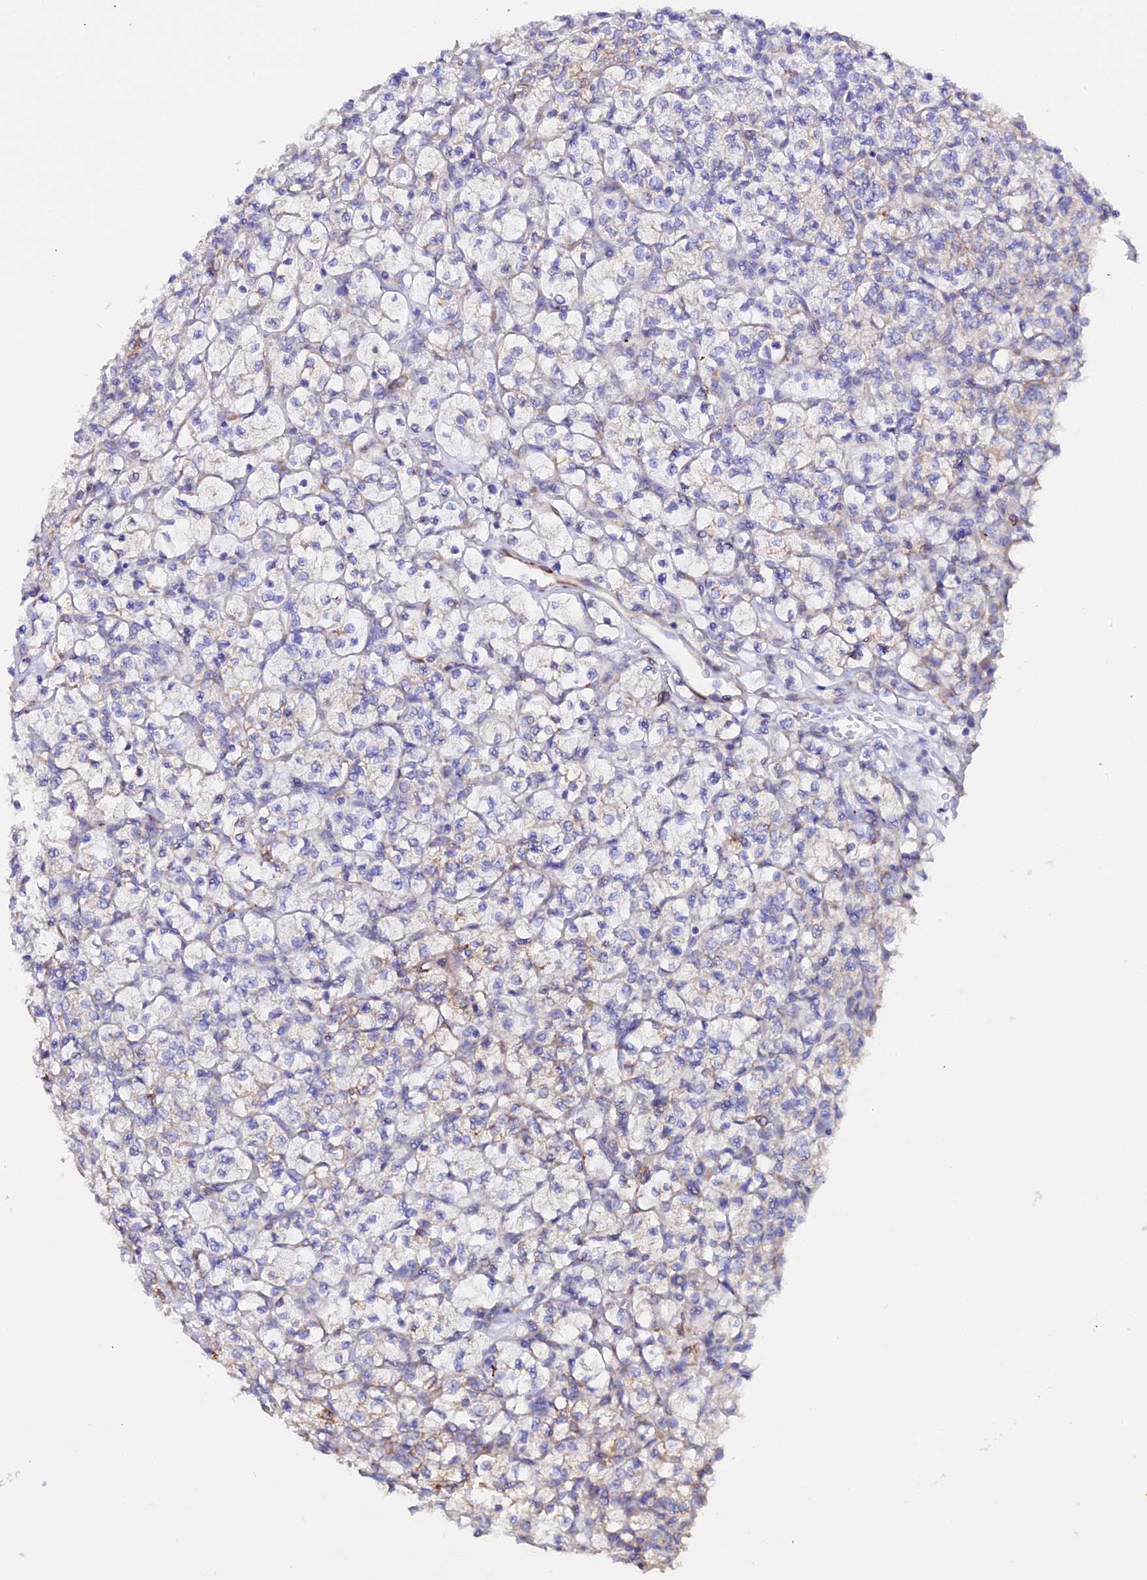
{"staining": {"intensity": "moderate", "quantity": "<25%", "location": "cytoplasmic/membranous"}, "tissue": "renal cancer", "cell_type": "Tumor cells", "image_type": "cancer", "snomed": [{"axis": "morphology", "description": "Adenocarcinoma, NOS"}, {"axis": "topography", "description": "Kidney"}], "caption": "There is low levels of moderate cytoplasmic/membranous expression in tumor cells of adenocarcinoma (renal), as demonstrated by immunohistochemical staining (brown color).", "gene": "CFAP45", "patient": {"sex": "female", "age": 64}}